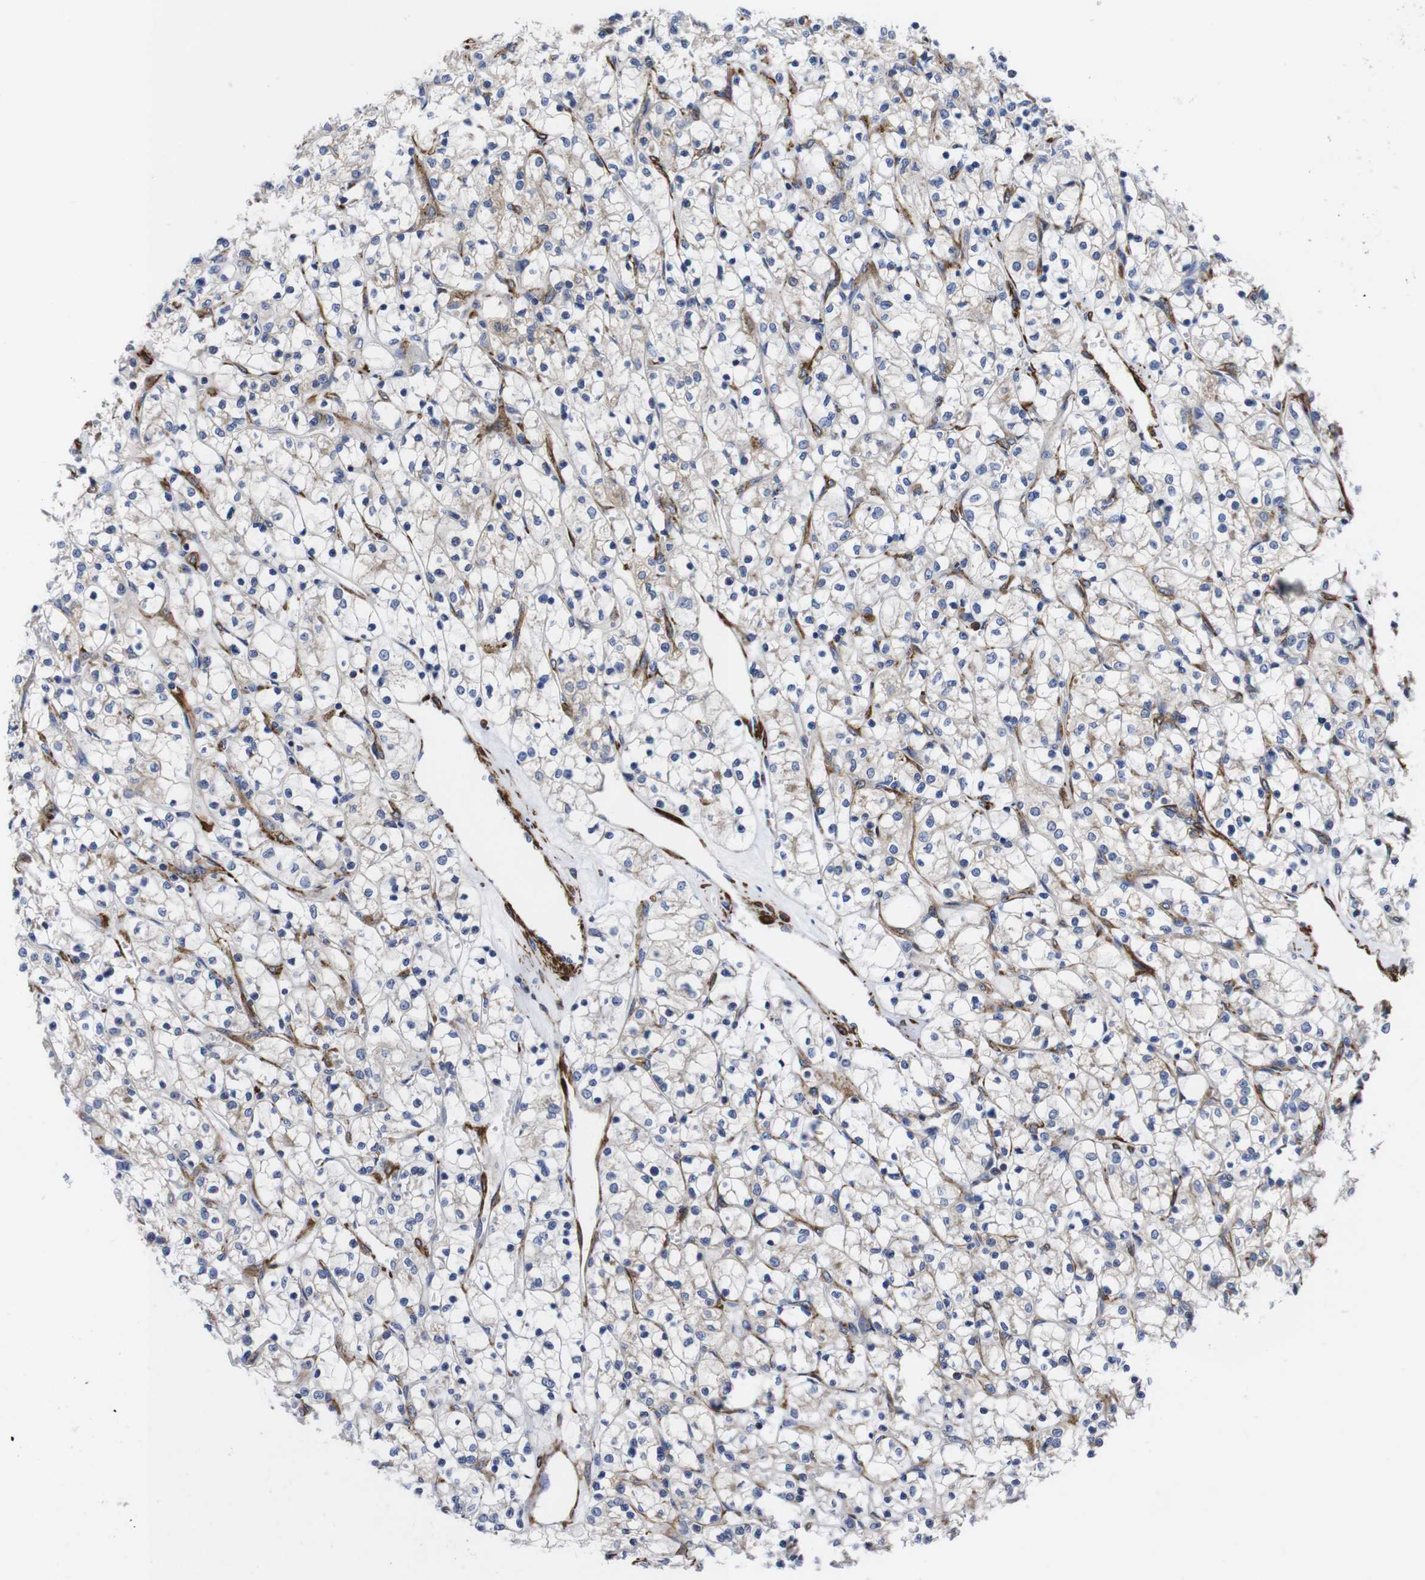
{"staining": {"intensity": "weak", "quantity": "<25%", "location": "cytoplasmic/membranous"}, "tissue": "renal cancer", "cell_type": "Tumor cells", "image_type": "cancer", "snomed": [{"axis": "morphology", "description": "Adenocarcinoma, NOS"}, {"axis": "topography", "description": "Kidney"}], "caption": "DAB (3,3'-diaminobenzidine) immunohistochemical staining of human renal cancer reveals no significant positivity in tumor cells.", "gene": "WNT10A", "patient": {"sex": "female", "age": 69}}